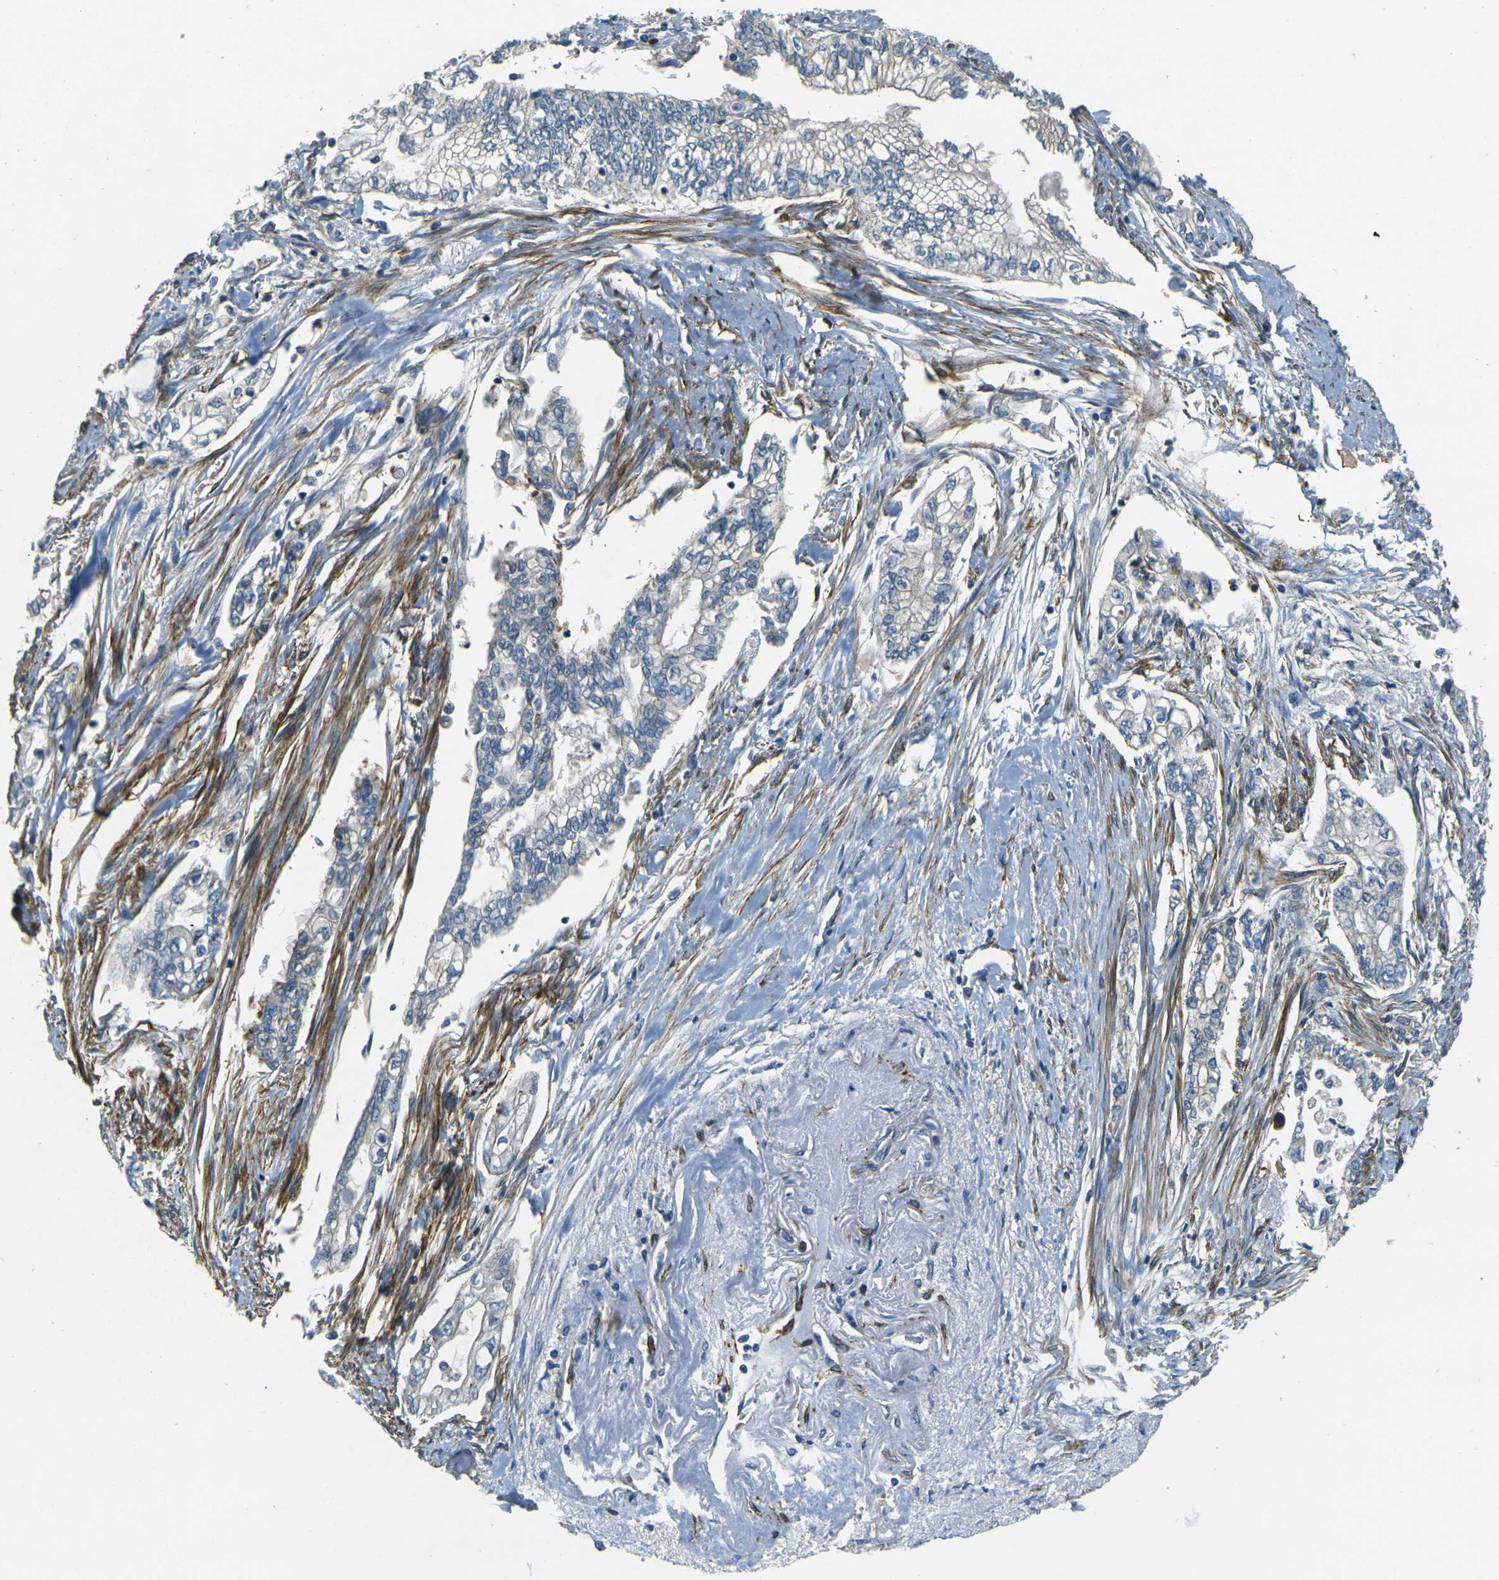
{"staining": {"intensity": "negative", "quantity": "none", "location": "none"}, "tissue": "pancreatic cancer", "cell_type": "Tumor cells", "image_type": "cancer", "snomed": [{"axis": "morphology", "description": "Normal tissue, NOS"}, {"axis": "topography", "description": "Pancreas"}], "caption": "This is a histopathology image of IHC staining of pancreatic cancer, which shows no positivity in tumor cells.", "gene": "EPHA7", "patient": {"sex": "male", "age": 42}}